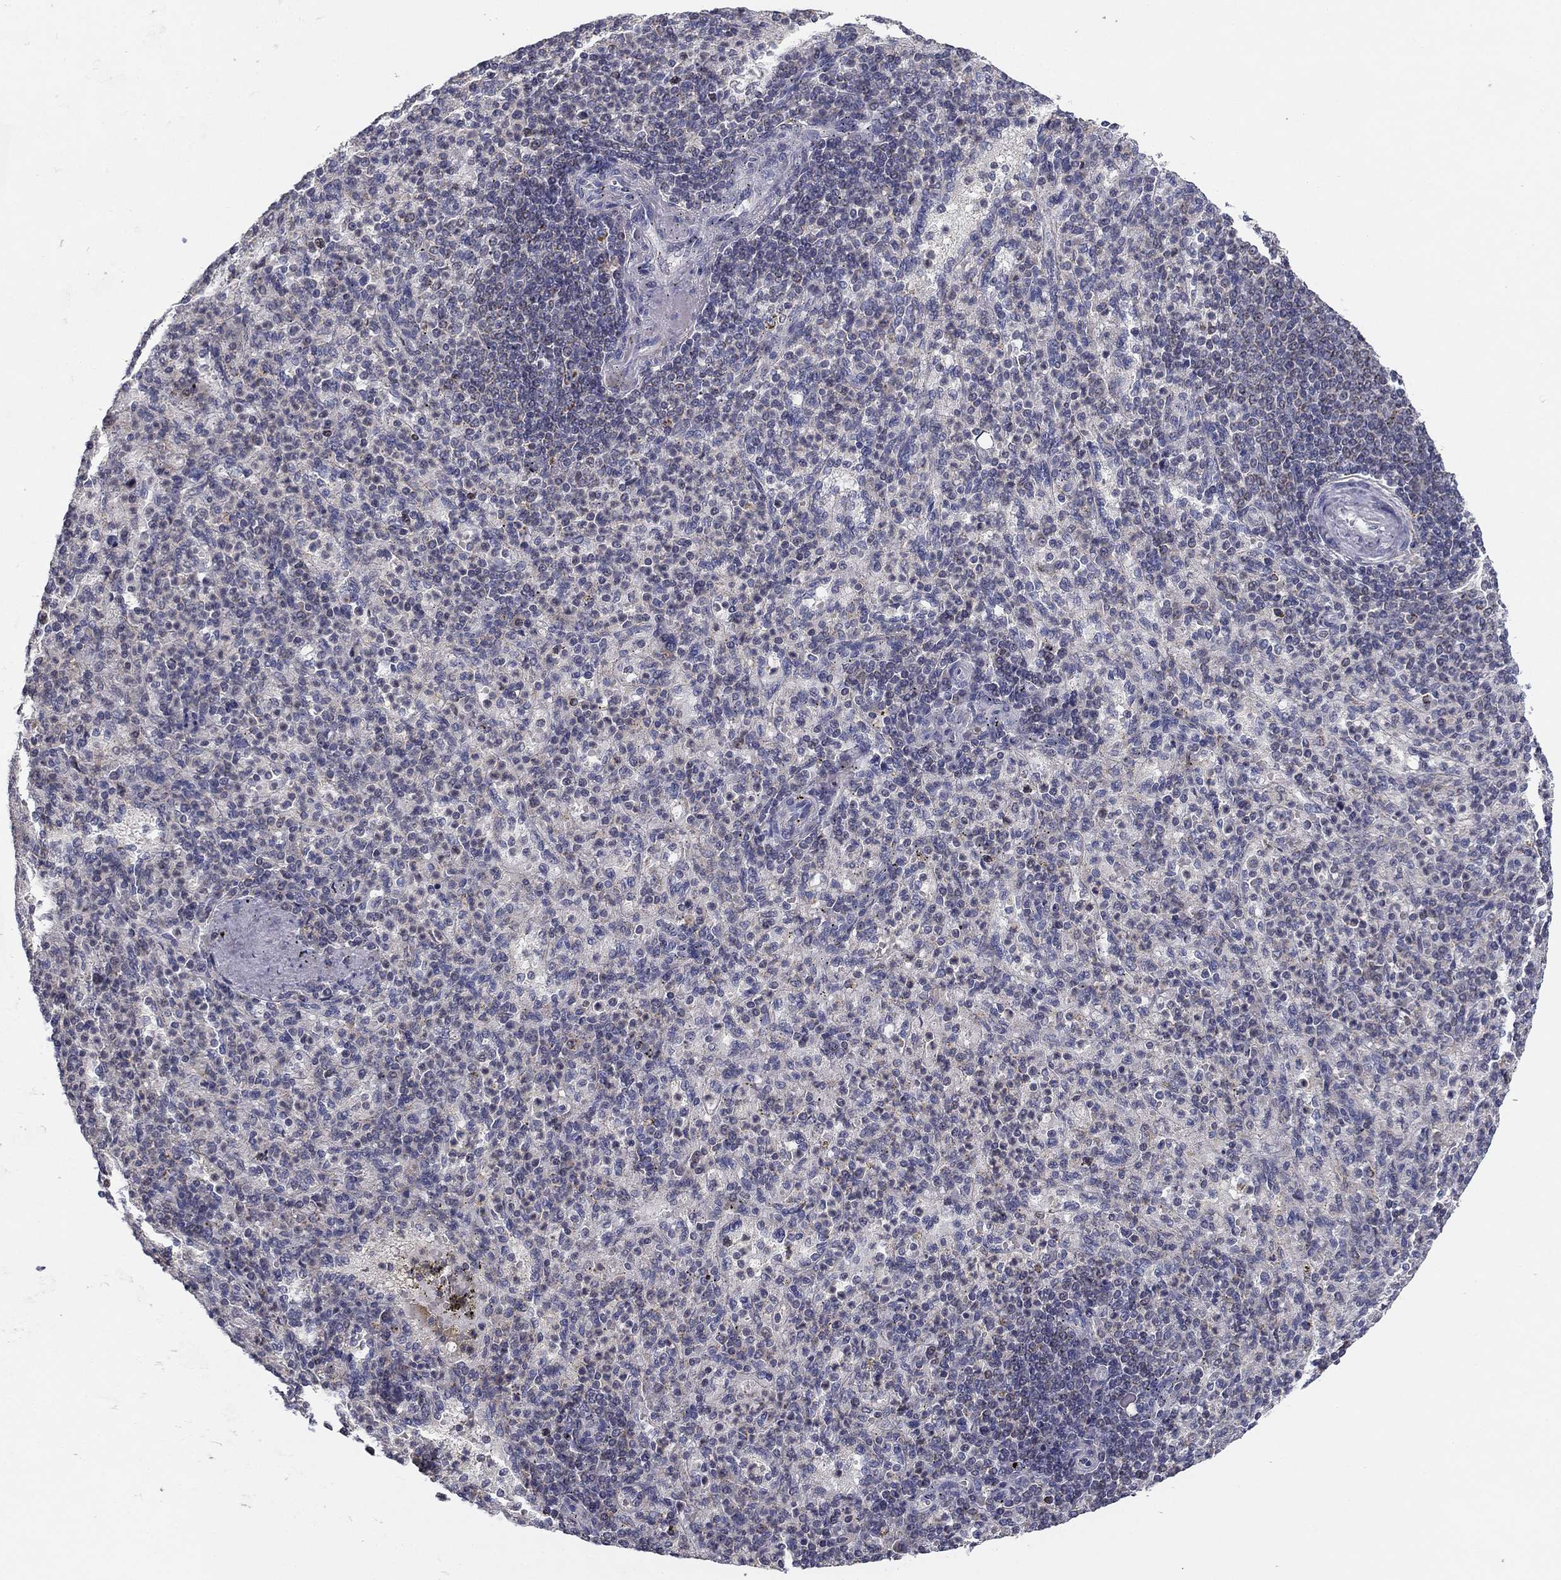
{"staining": {"intensity": "negative", "quantity": "none", "location": "none"}, "tissue": "spleen", "cell_type": "Cells in red pulp", "image_type": "normal", "snomed": [{"axis": "morphology", "description": "Normal tissue, NOS"}, {"axis": "topography", "description": "Spleen"}], "caption": "This is an immunohistochemistry (IHC) image of normal human spleen. There is no positivity in cells in red pulp.", "gene": "SLC2A9", "patient": {"sex": "female", "age": 74}}